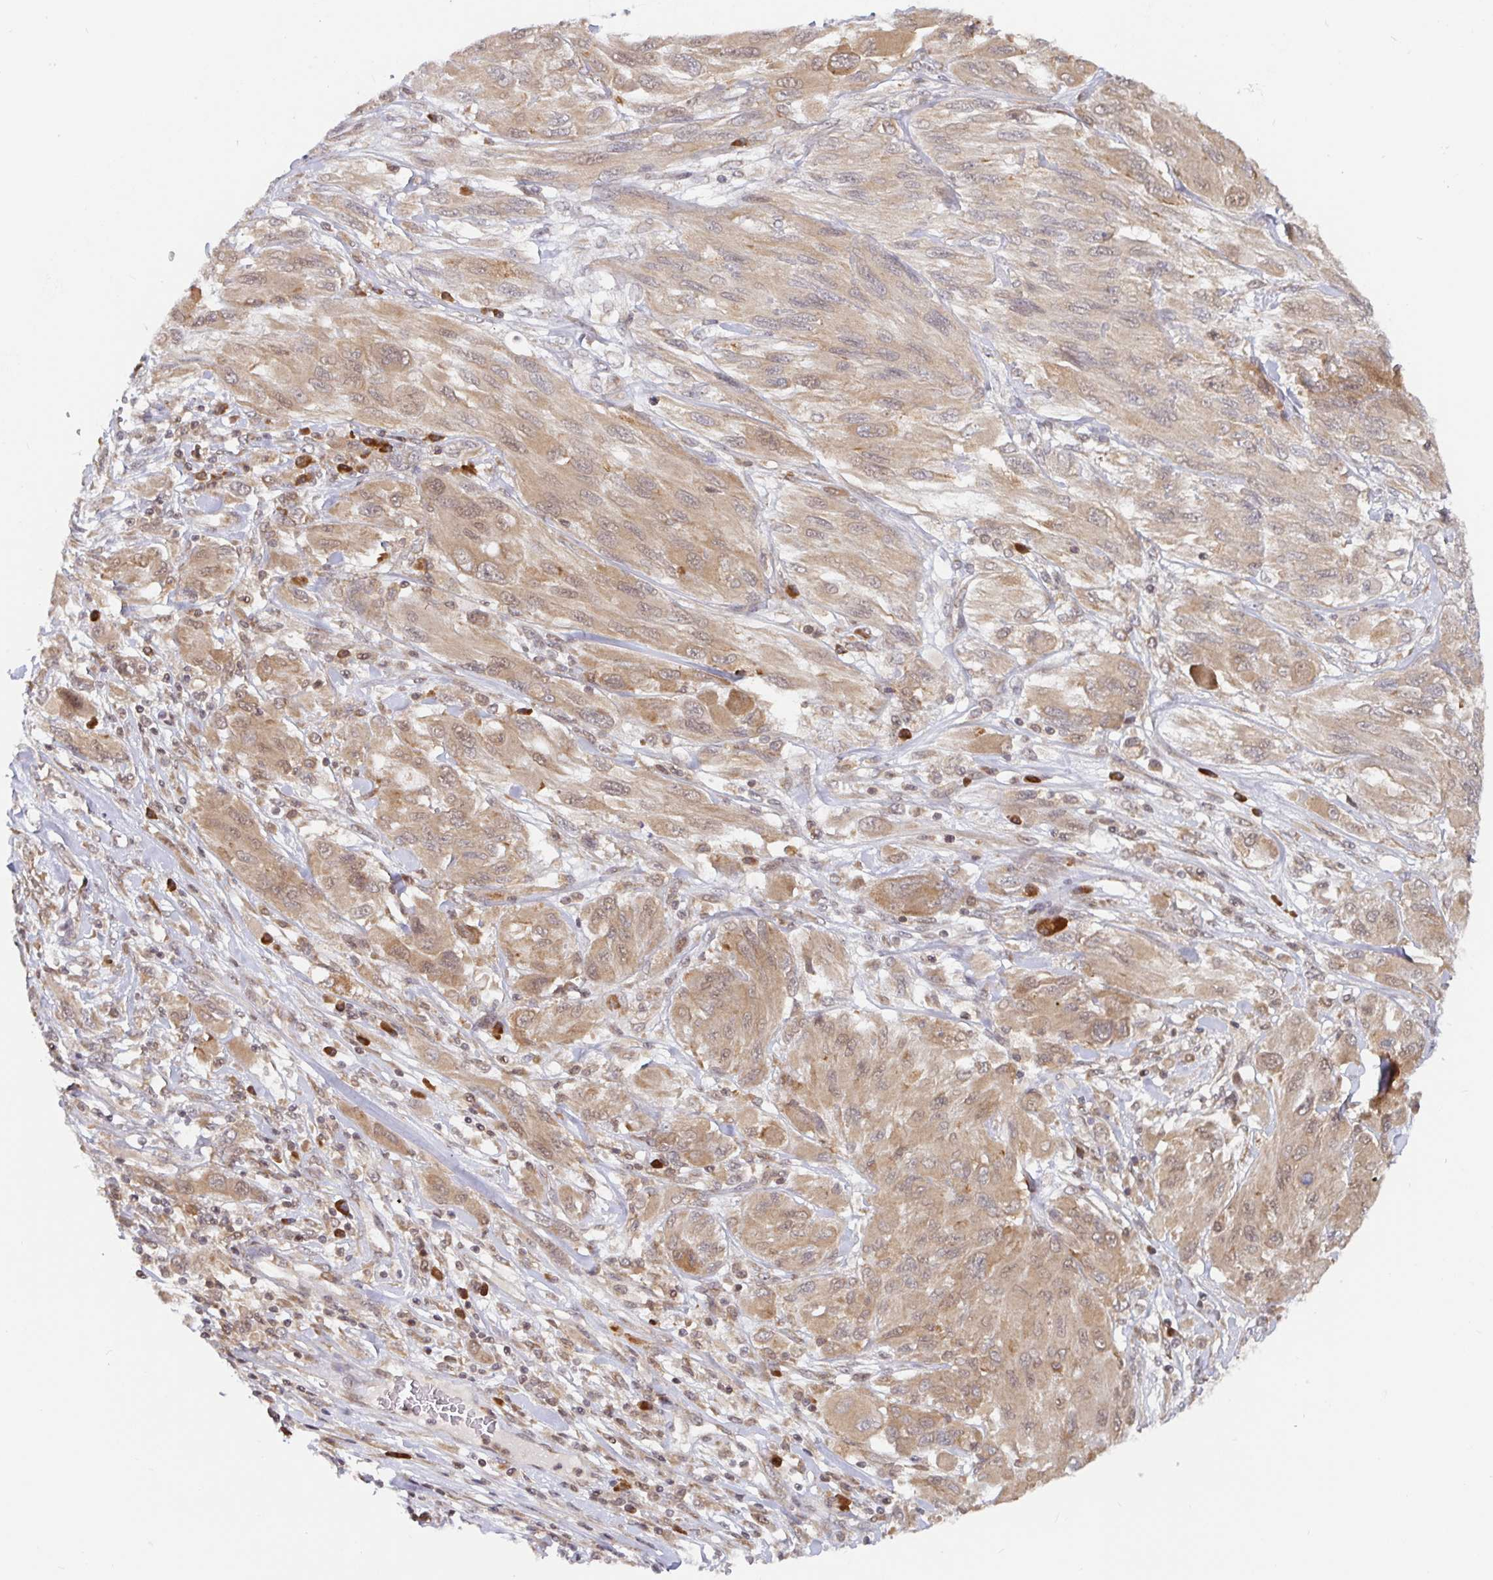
{"staining": {"intensity": "moderate", "quantity": ">75%", "location": "cytoplasmic/membranous"}, "tissue": "melanoma", "cell_type": "Tumor cells", "image_type": "cancer", "snomed": [{"axis": "morphology", "description": "Malignant melanoma, NOS"}, {"axis": "topography", "description": "Skin"}], "caption": "Approximately >75% of tumor cells in melanoma exhibit moderate cytoplasmic/membranous protein expression as visualized by brown immunohistochemical staining.", "gene": "ALG1", "patient": {"sex": "female", "age": 91}}